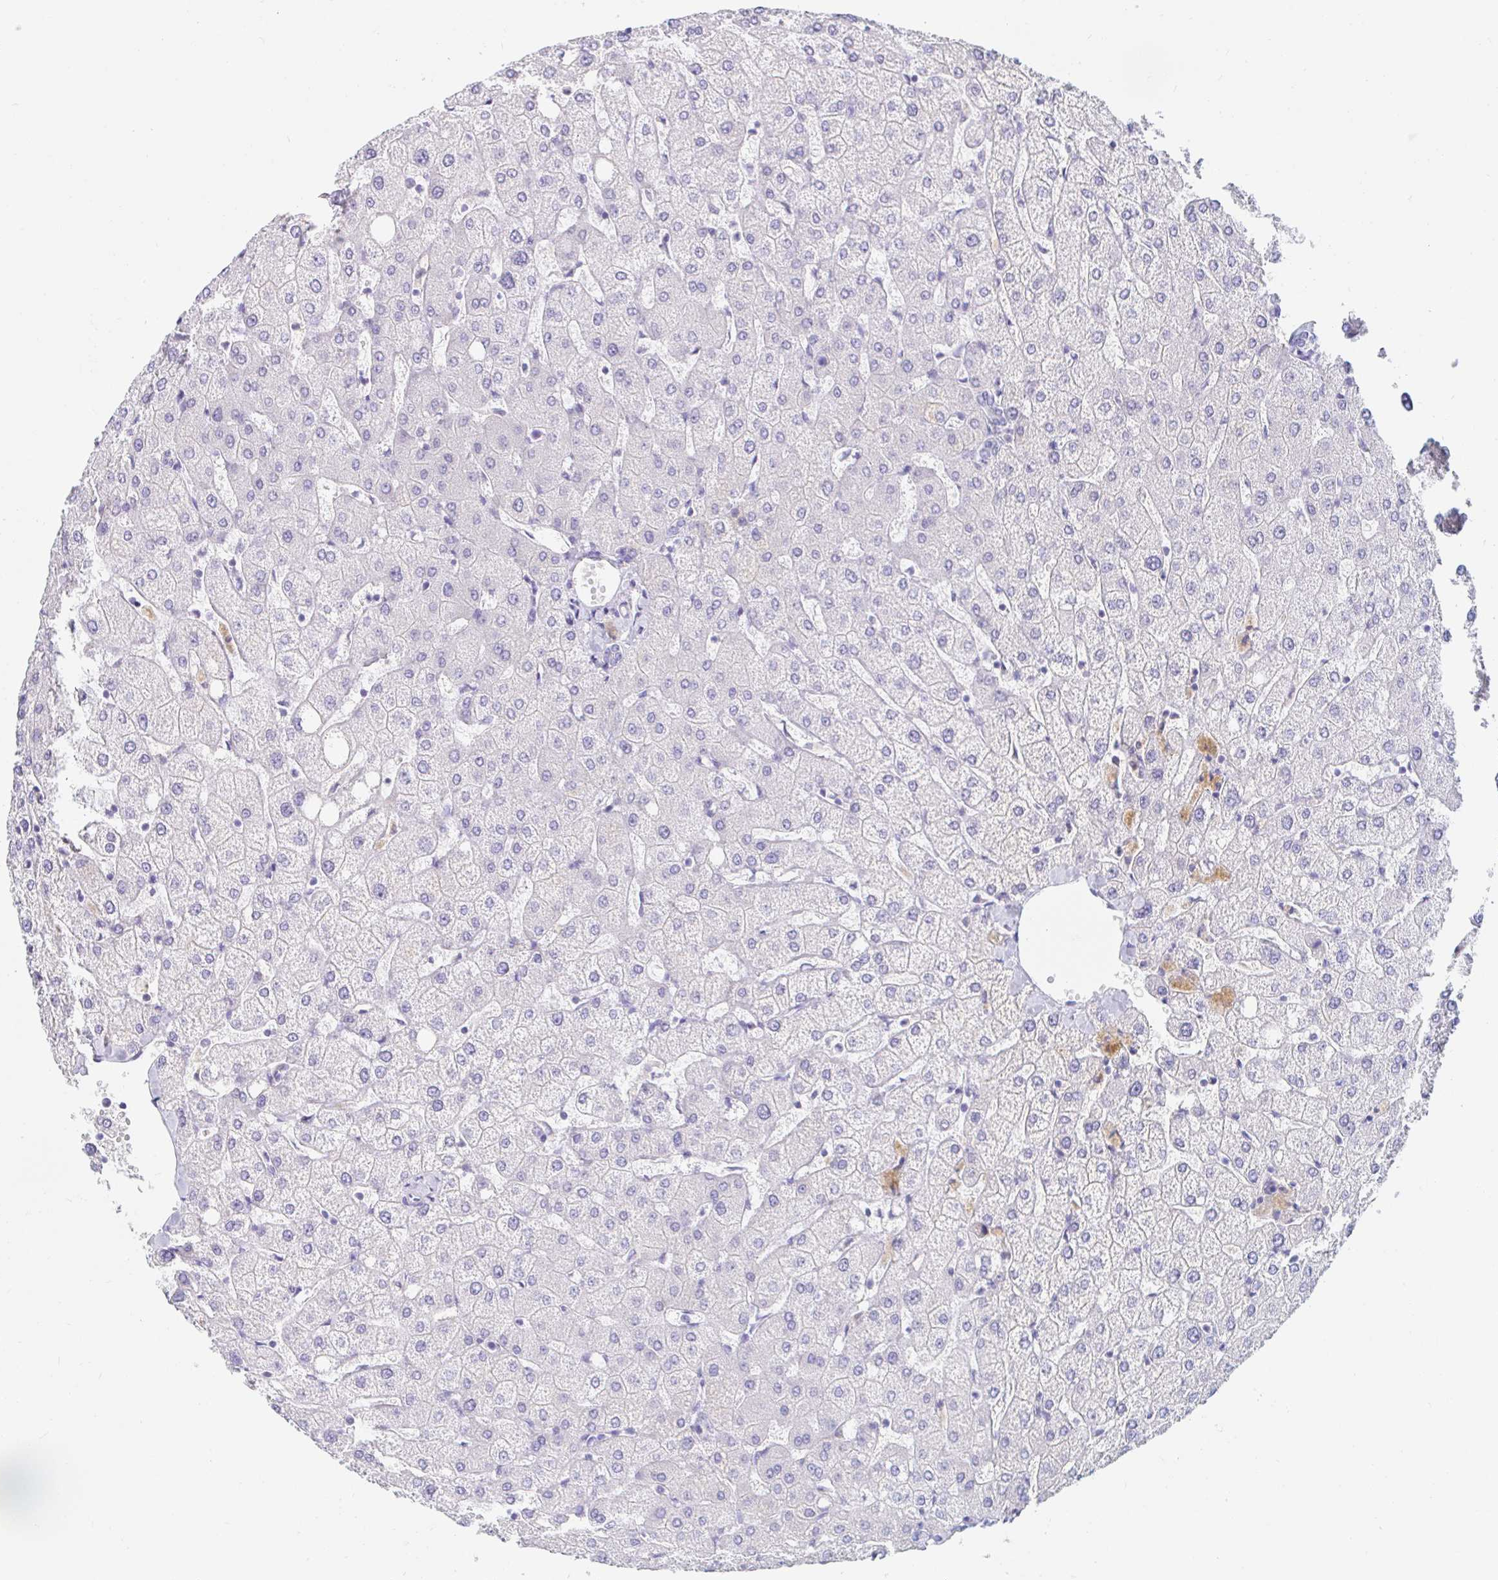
{"staining": {"intensity": "negative", "quantity": "none", "location": "none"}, "tissue": "liver", "cell_type": "Cholangiocytes", "image_type": "normal", "snomed": [{"axis": "morphology", "description": "Normal tissue, NOS"}, {"axis": "topography", "description": "Liver"}], "caption": "This is a image of immunohistochemistry staining of benign liver, which shows no staining in cholangiocytes.", "gene": "TEX44", "patient": {"sex": "female", "age": 54}}